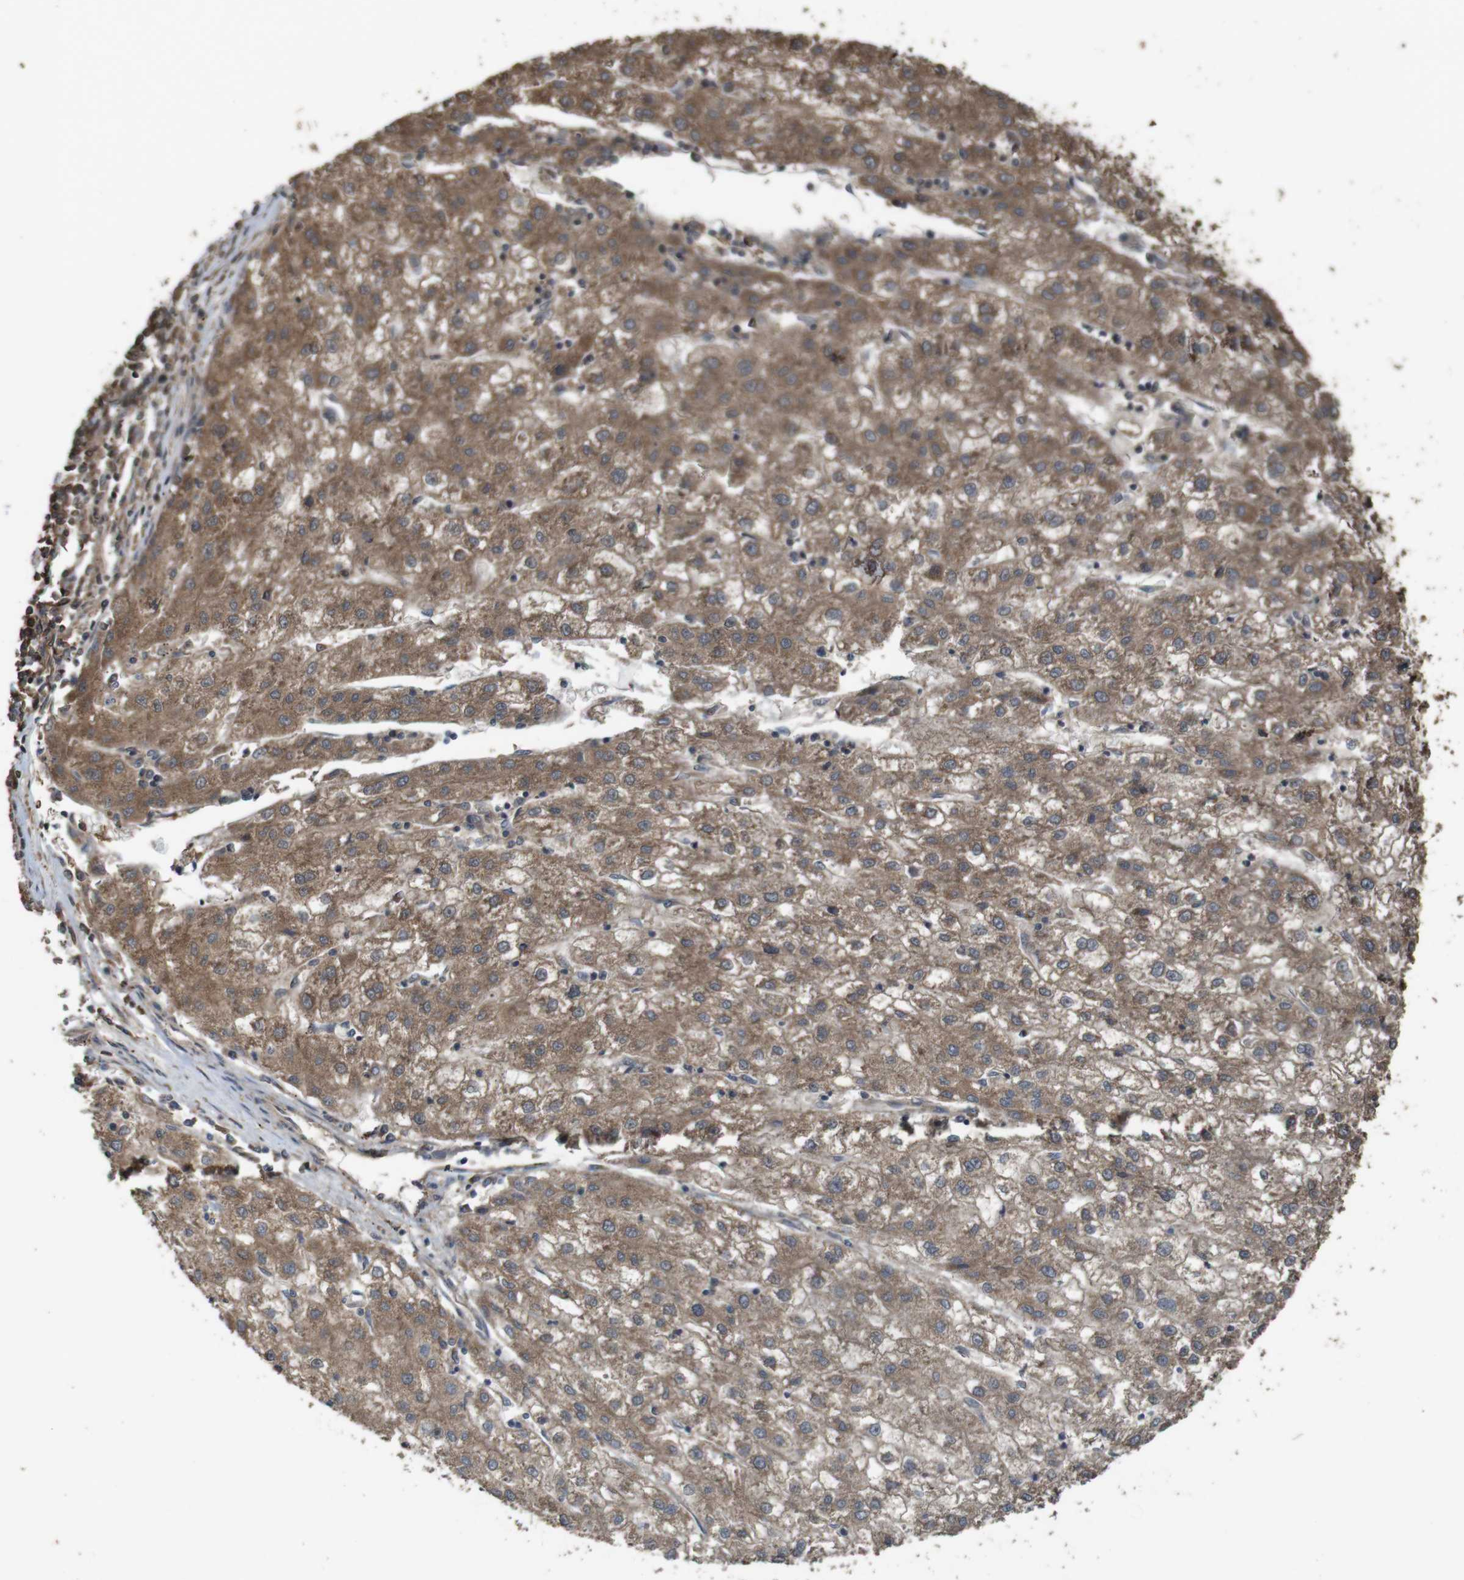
{"staining": {"intensity": "moderate", "quantity": ">75%", "location": "cytoplasmic/membranous"}, "tissue": "liver cancer", "cell_type": "Tumor cells", "image_type": "cancer", "snomed": [{"axis": "morphology", "description": "Carcinoma, Hepatocellular, NOS"}, {"axis": "topography", "description": "Liver"}], "caption": "Hepatocellular carcinoma (liver) stained with a protein marker displays moderate staining in tumor cells.", "gene": "BAG4", "patient": {"sex": "male", "age": 72}}